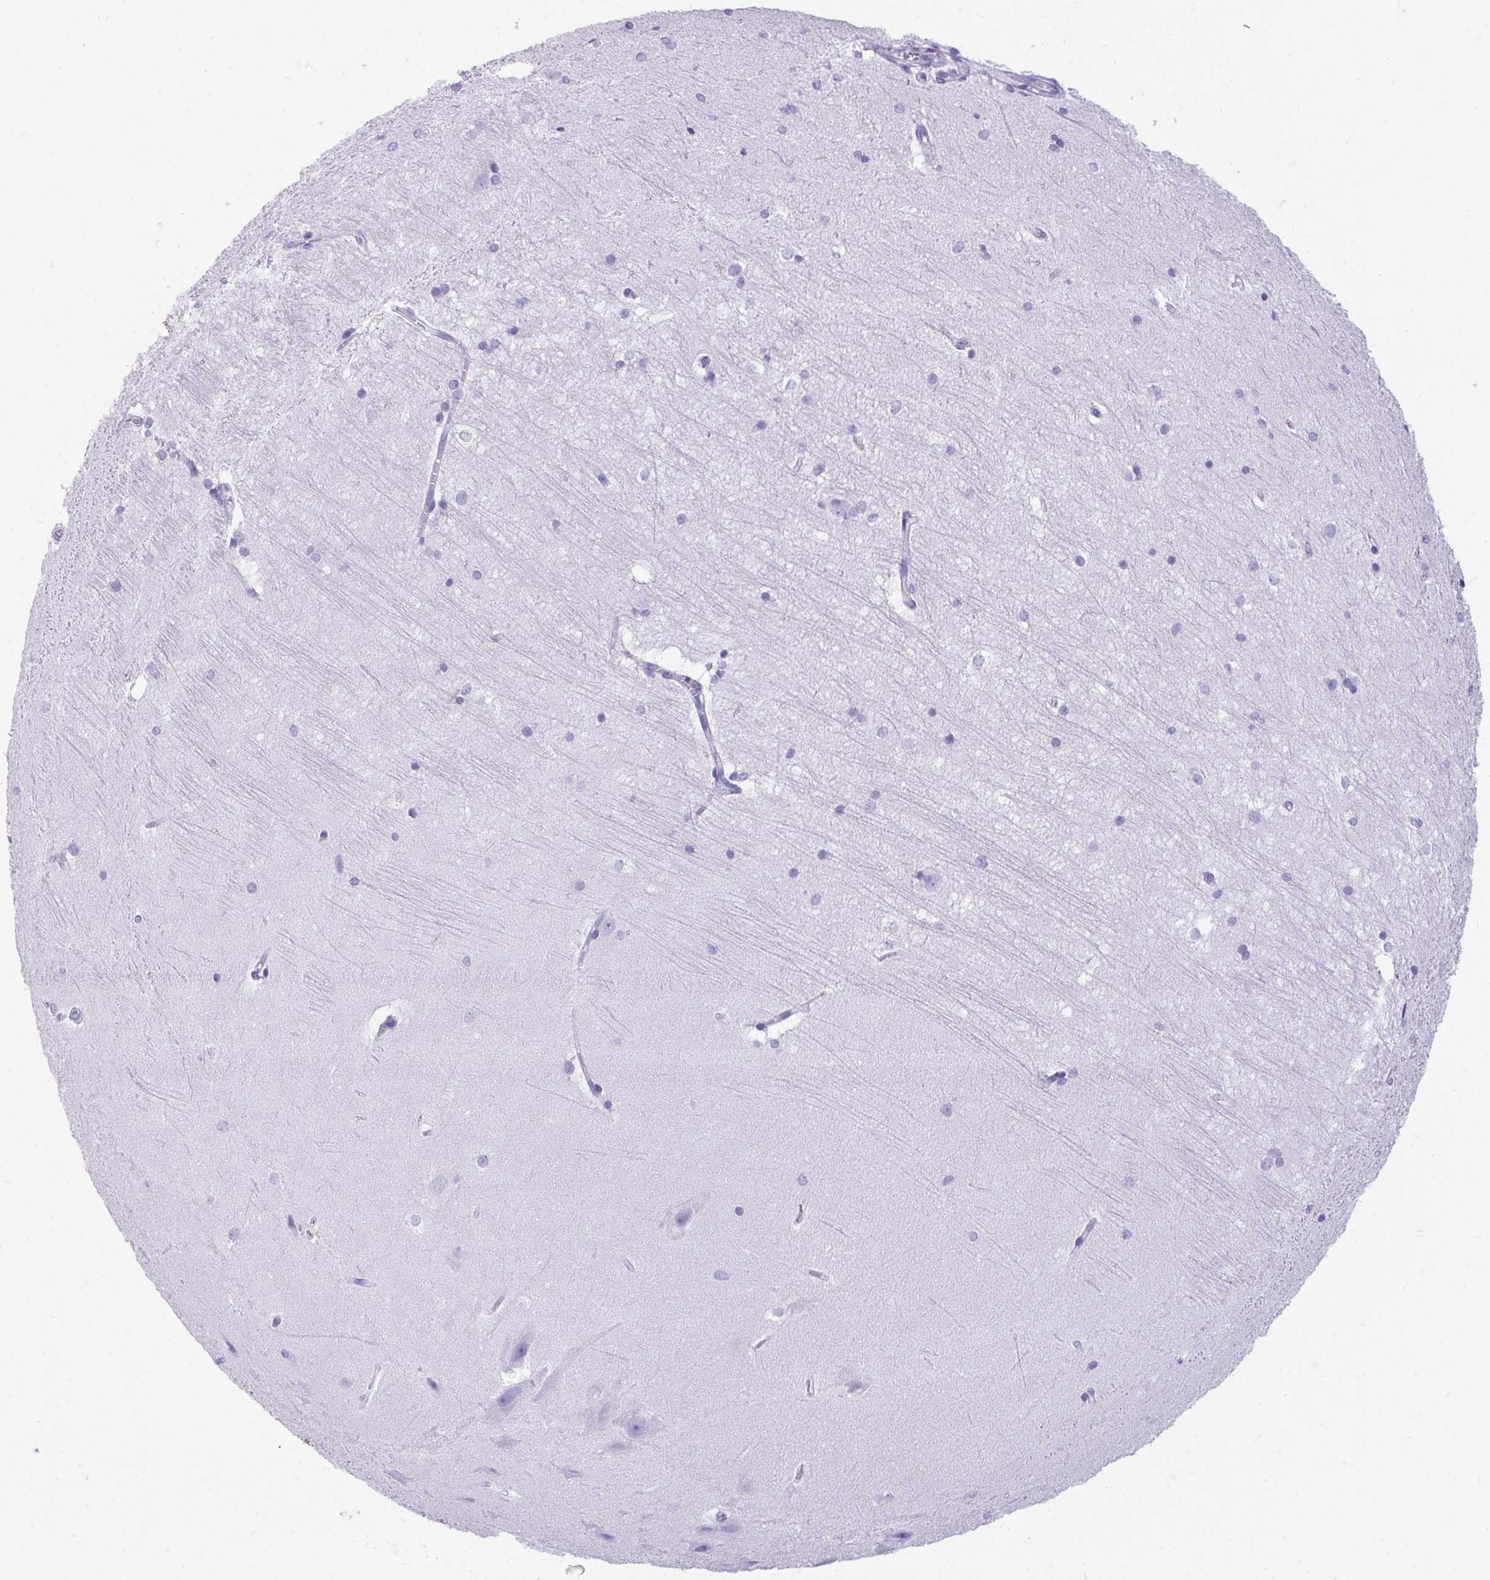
{"staining": {"intensity": "negative", "quantity": "none", "location": "none"}, "tissue": "hippocampus", "cell_type": "Glial cells", "image_type": "normal", "snomed": [{"axis": "morphology", "description": "Normal tissue, NOS"}, {"axis": "topography", "description": "Cerebral cortex"}, {"axis": "topography", "description": "Hippocampus"}], "caption": "Histopathology image shows no significant protein expression in glial cells of unremarkable hippocampus. Brightfield microscopy of immunohistochemistry stained with DAB (brown) and hematoxylin (blue), captured at high magnification.", "gene": "KCNN4", "patient": {"sex": "female", "age": 19}}